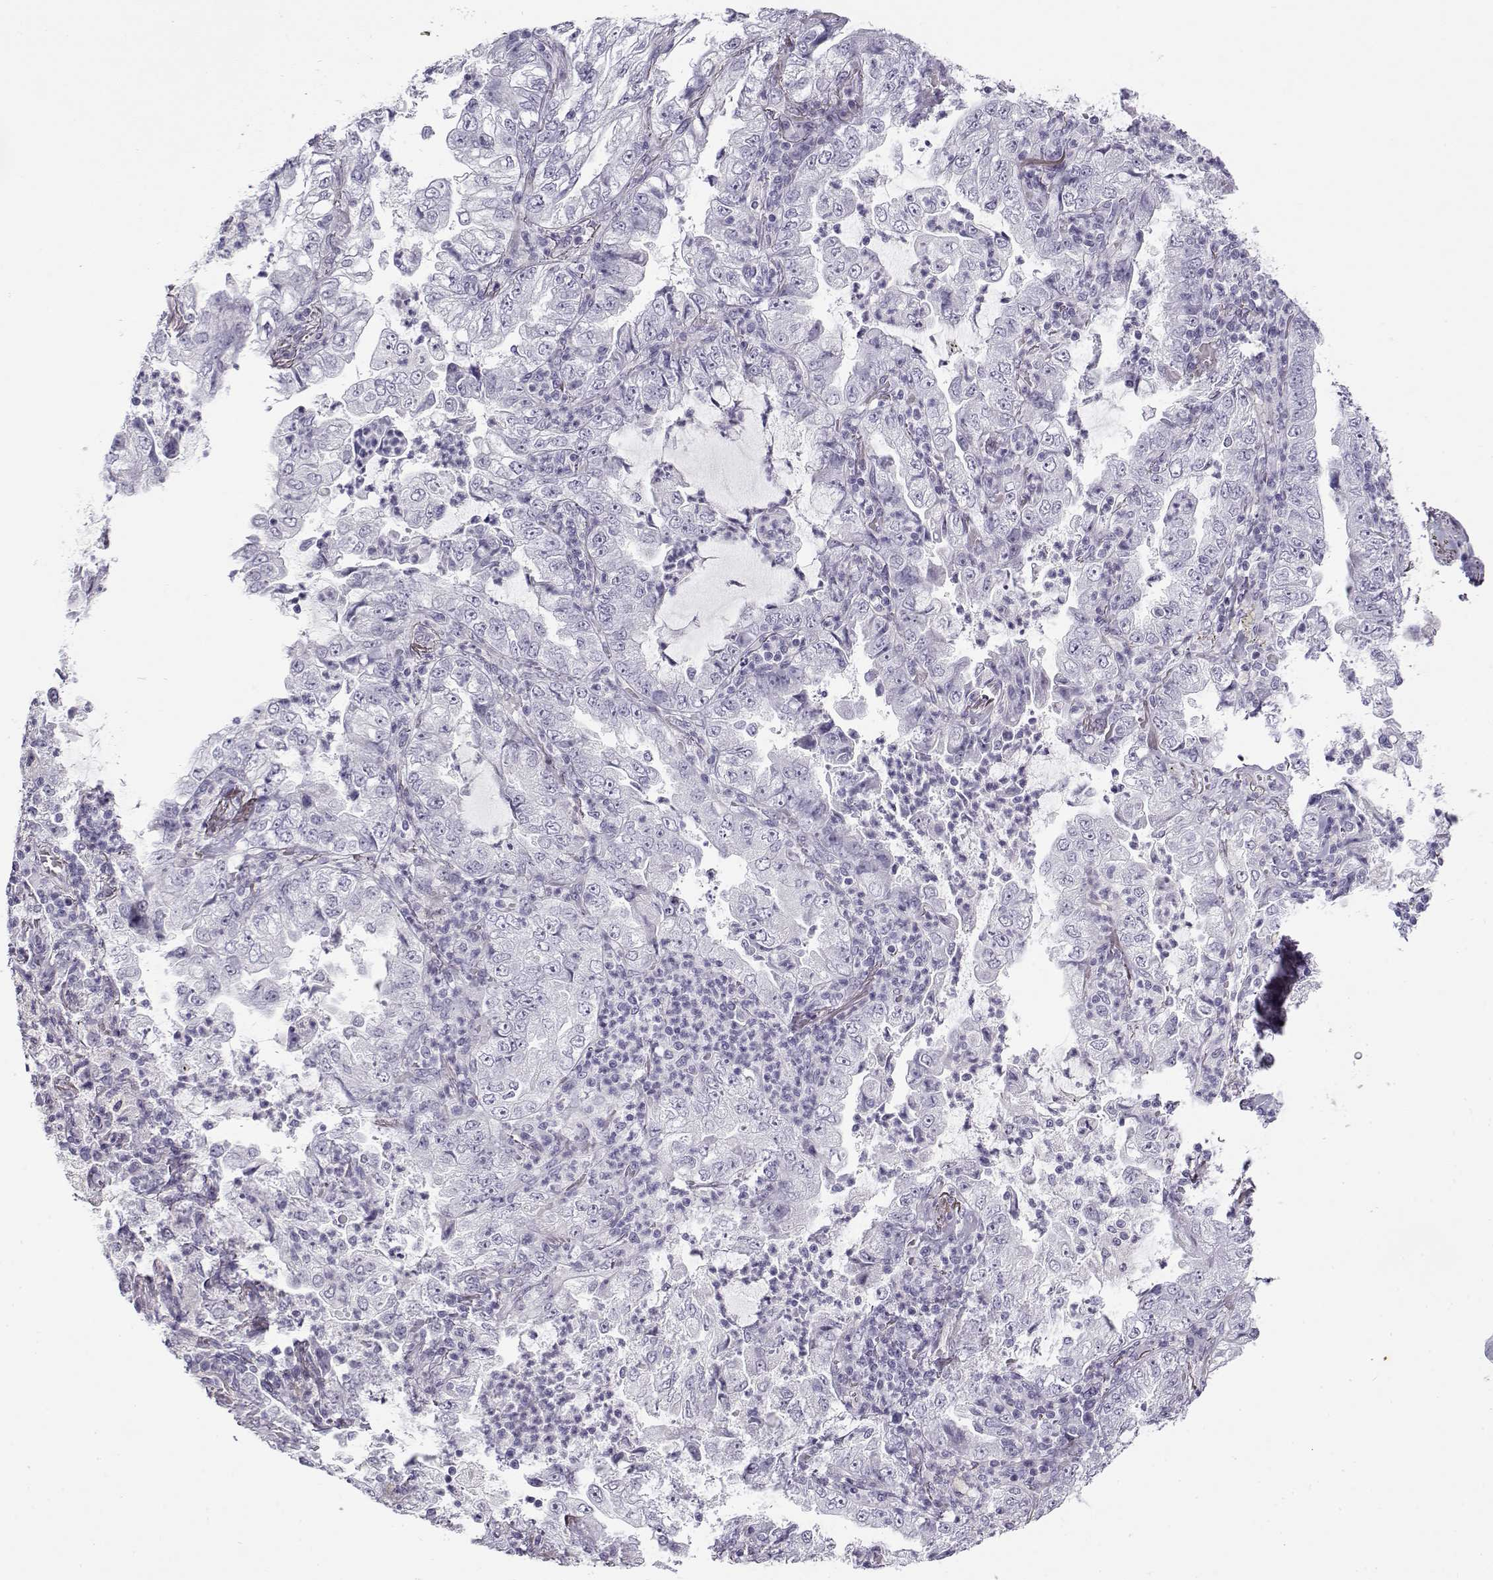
{"staining": {"intensity": "negative", "quantity": "none", "location": "none"}, "tissue": "lung cancer", "cell_type": "Tumor cells", "image_type": "cancer", "snomed": [{"axis": "morphology", "description": "Adenocarcinoma, NOS"}, {"axis": "topography", "description": "Lung"}], "caption": "Adenocarcinoma (lung) was stained to show a protein in brown. There is no significant expression in tumor cells. (DAB (3,3'-diaminobenzidine) immunohistochemistry visualized using brightfield microscopy, high magnification).", "gene": "GTSF1L", "patient": {"sex": "female", "age": 73}}